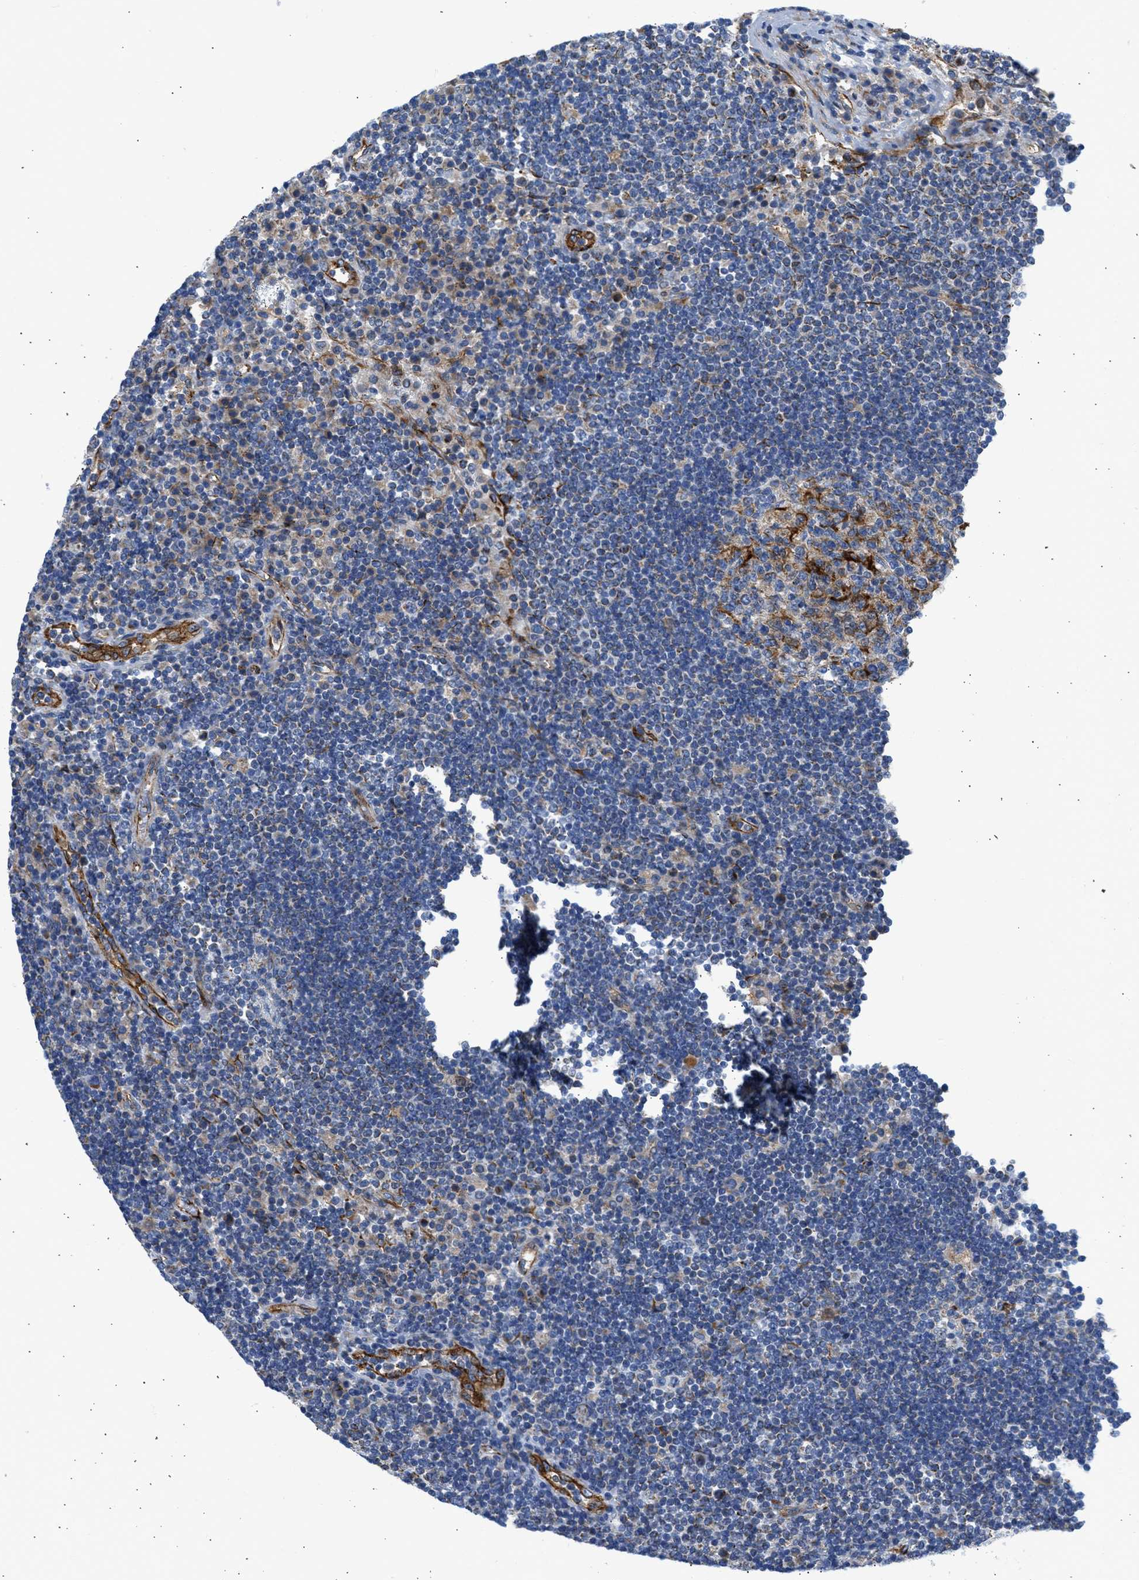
{"staining": {"intensity": "negative", "quantity": "none", "location": "none"}, "tissue": "lymph node", "cell_type": "Germinal center cells", "image_type": "normal", "snomed": [{"axis": "morphology", "description": "Normal tissue, NOS"}, {"axis": "topography", "description": "Lymph node"}], "caption": "A histopathology image of lymph node stained for a protein displays no brown staining in germinal center cells. (DAB immunohistochemistry (IHC) with hematoxylin counter stain).", "gene": "ULK4", "patient": {"sex": "female", "age": 53}}